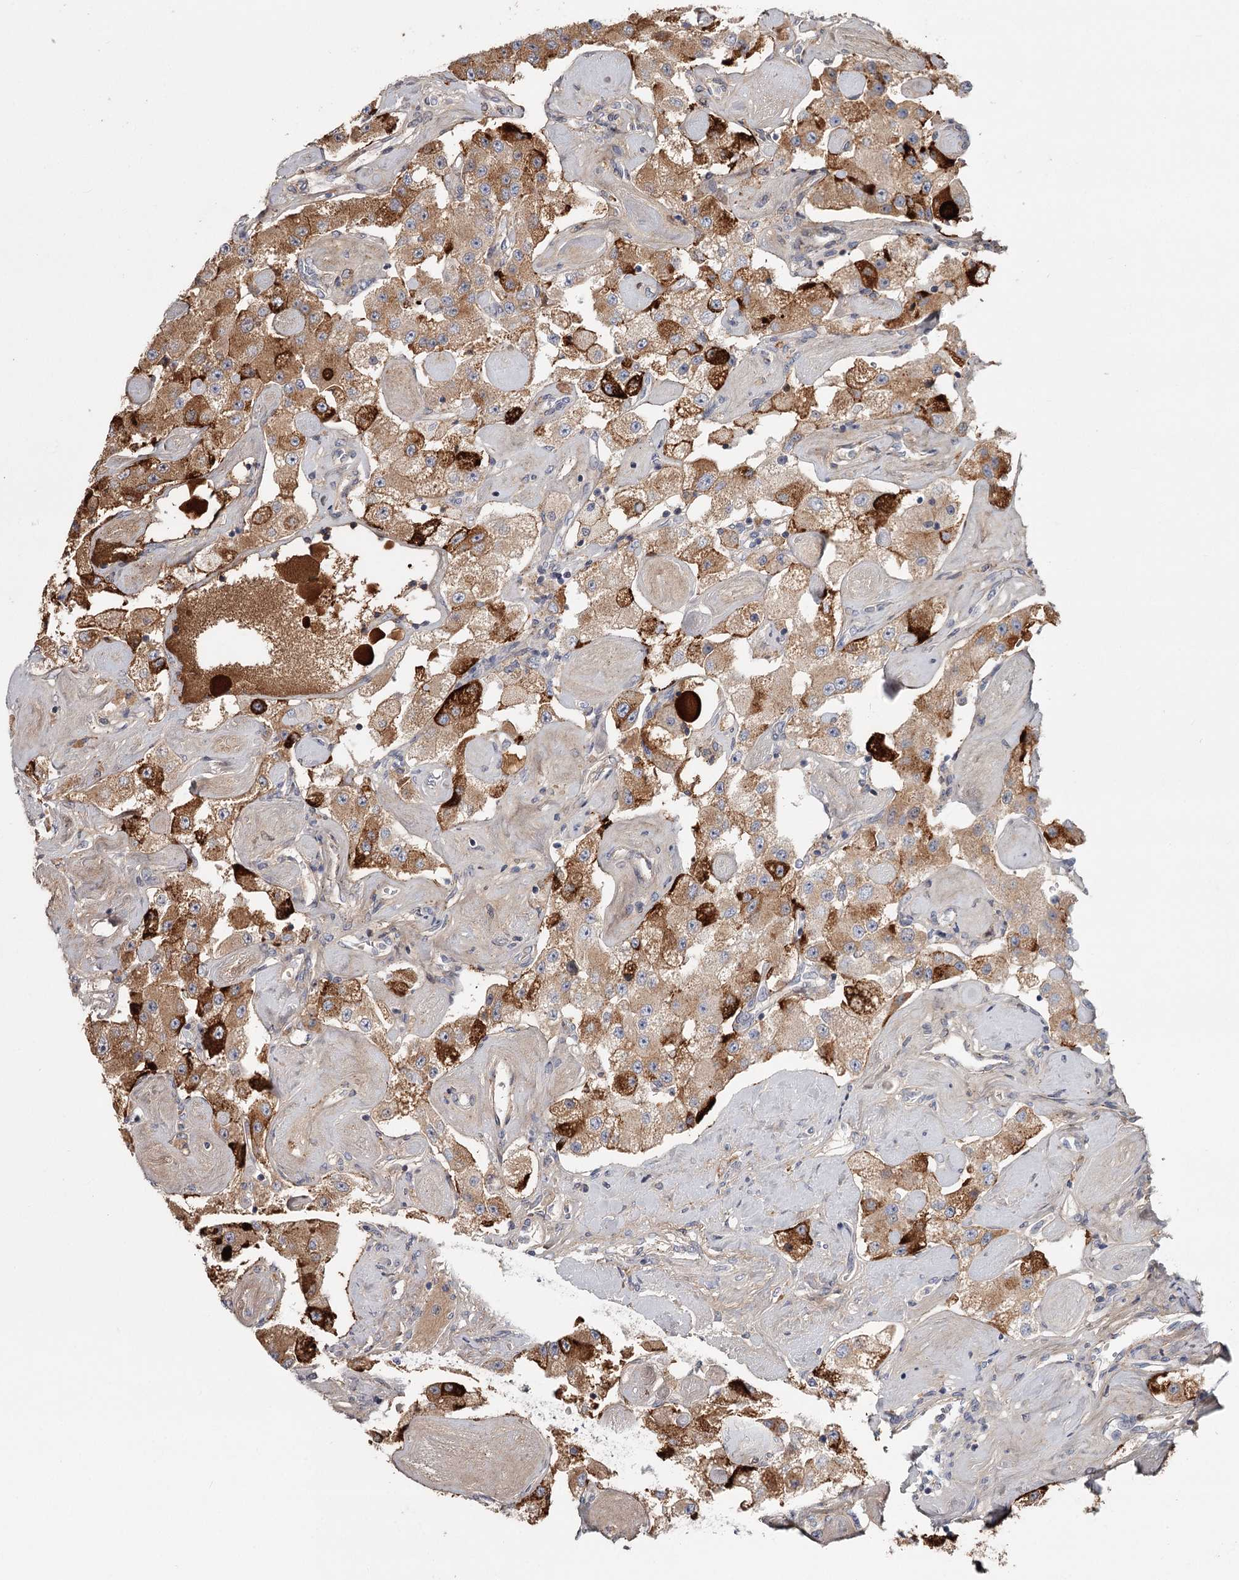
{"staining": {"intensity": "strong", "quantity": "25%-75%", "location": "cytoplasmic/membranous"}, "tissue": "carcinoid", "cell_type": "Tumor cells", "image_type": "cancer", "snomed": [{"axis": "morphology", "description": "Carcinoid, malignant, NOS"}, {"axis": "topography", "description": "Pancreas"}], "caption": "Carcinoid stained for a protein demonstrates strong cytoplasmic/membranous positivity in tumor cells. (DAB (3,3'-diaminobenzidine) IHC, brown staining for protein, blue staining for nuclei).", "gene": "DHRS9", "patient": {"sex": "male", "age": 41}}